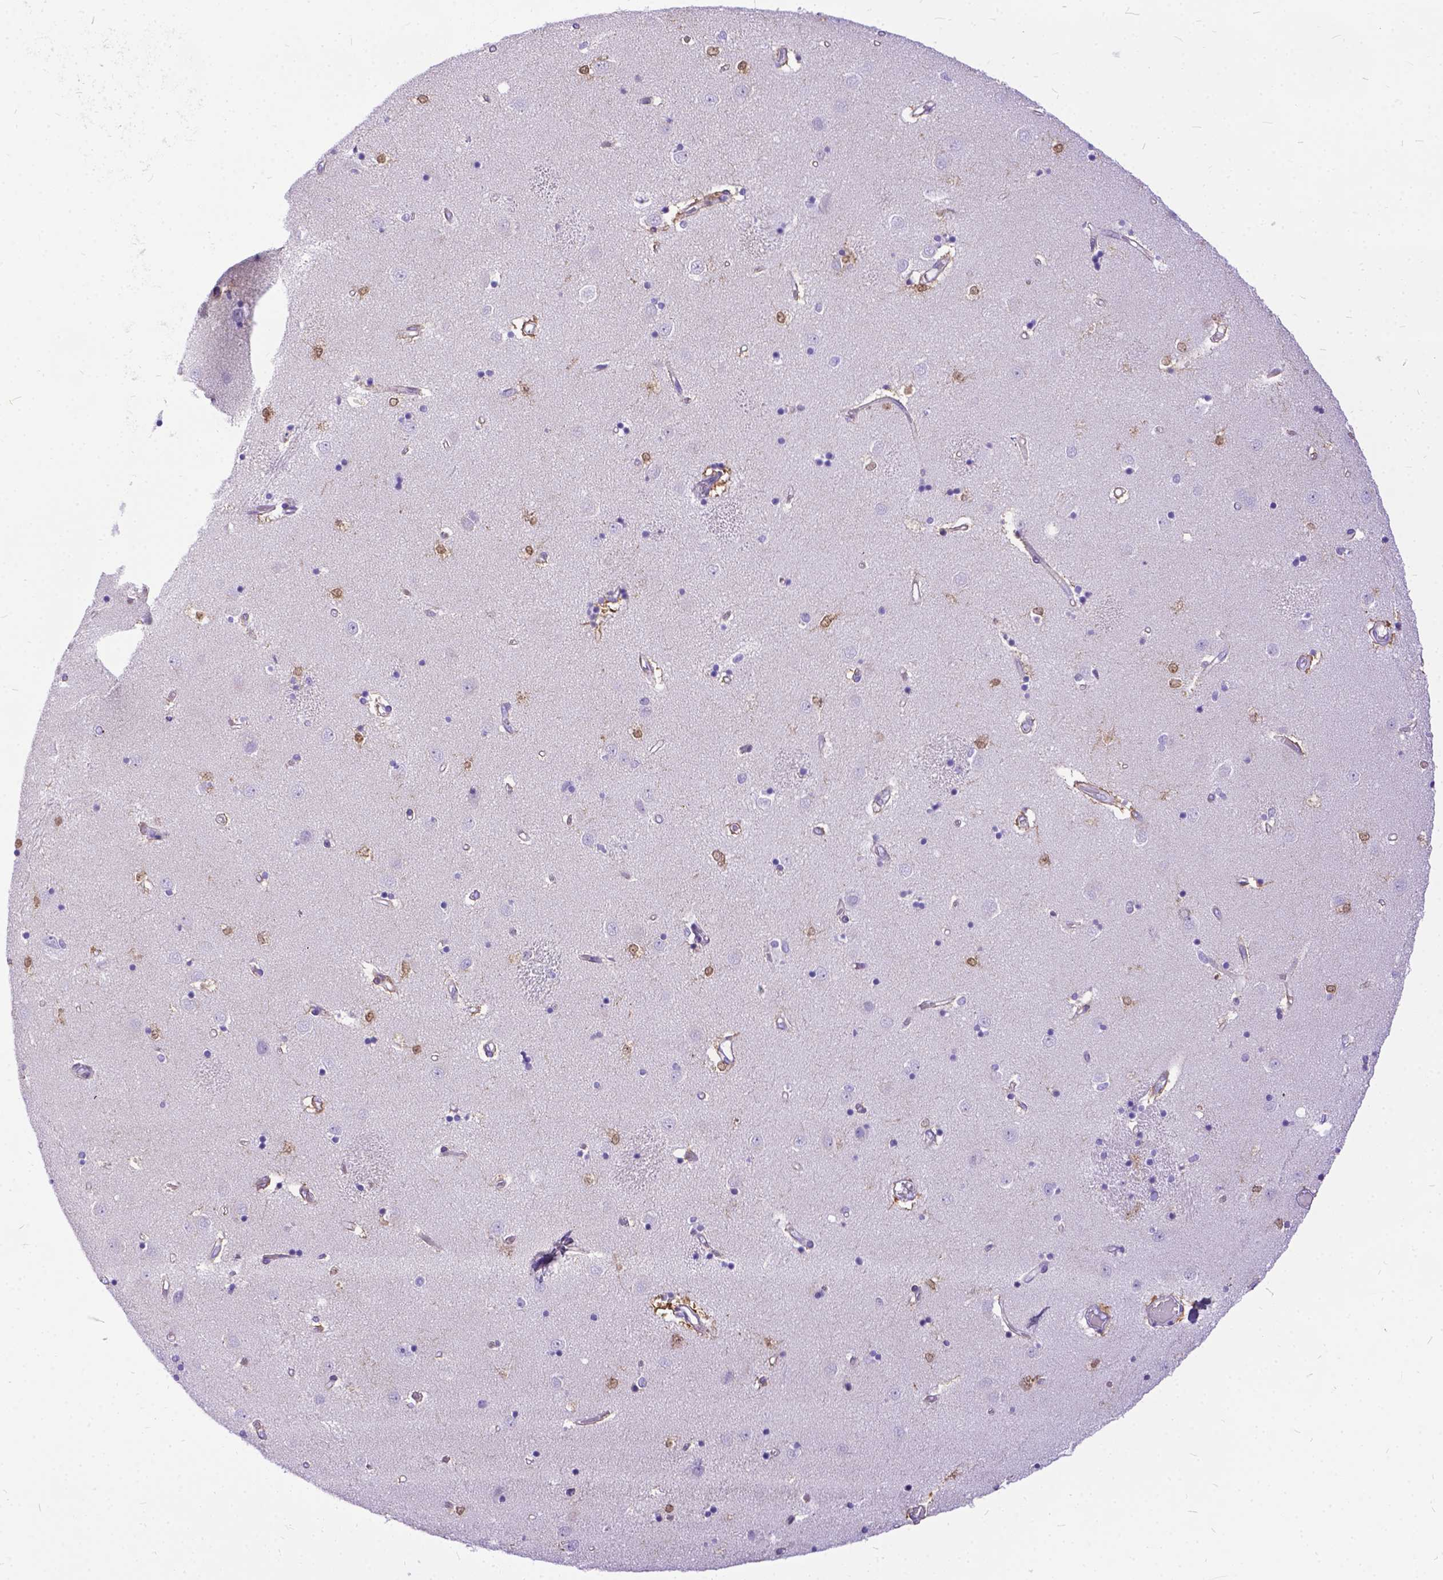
{"staining": {"intensity": "moderate", "quantity": "25%-75%", "location": "nuclear"}, "tissue": "caudate", "cell_type": "Glial cells", "image_type": "normal", "snomed": [{"axis": "morphology", "description": "Normal tissue, NOS"}, {"axis": "topography", "description": "Lateral ventricle wall"}], "caption": "A medium amount of moderate nuclear staining is appreciated in about 25%-75% of glial cells in unremarkable caudate. Ihc stains the protein of interest in brown and the nuclei are stained blue.", "gene": "TMEM169", "patient": {"sex": "male", "age": 54}}